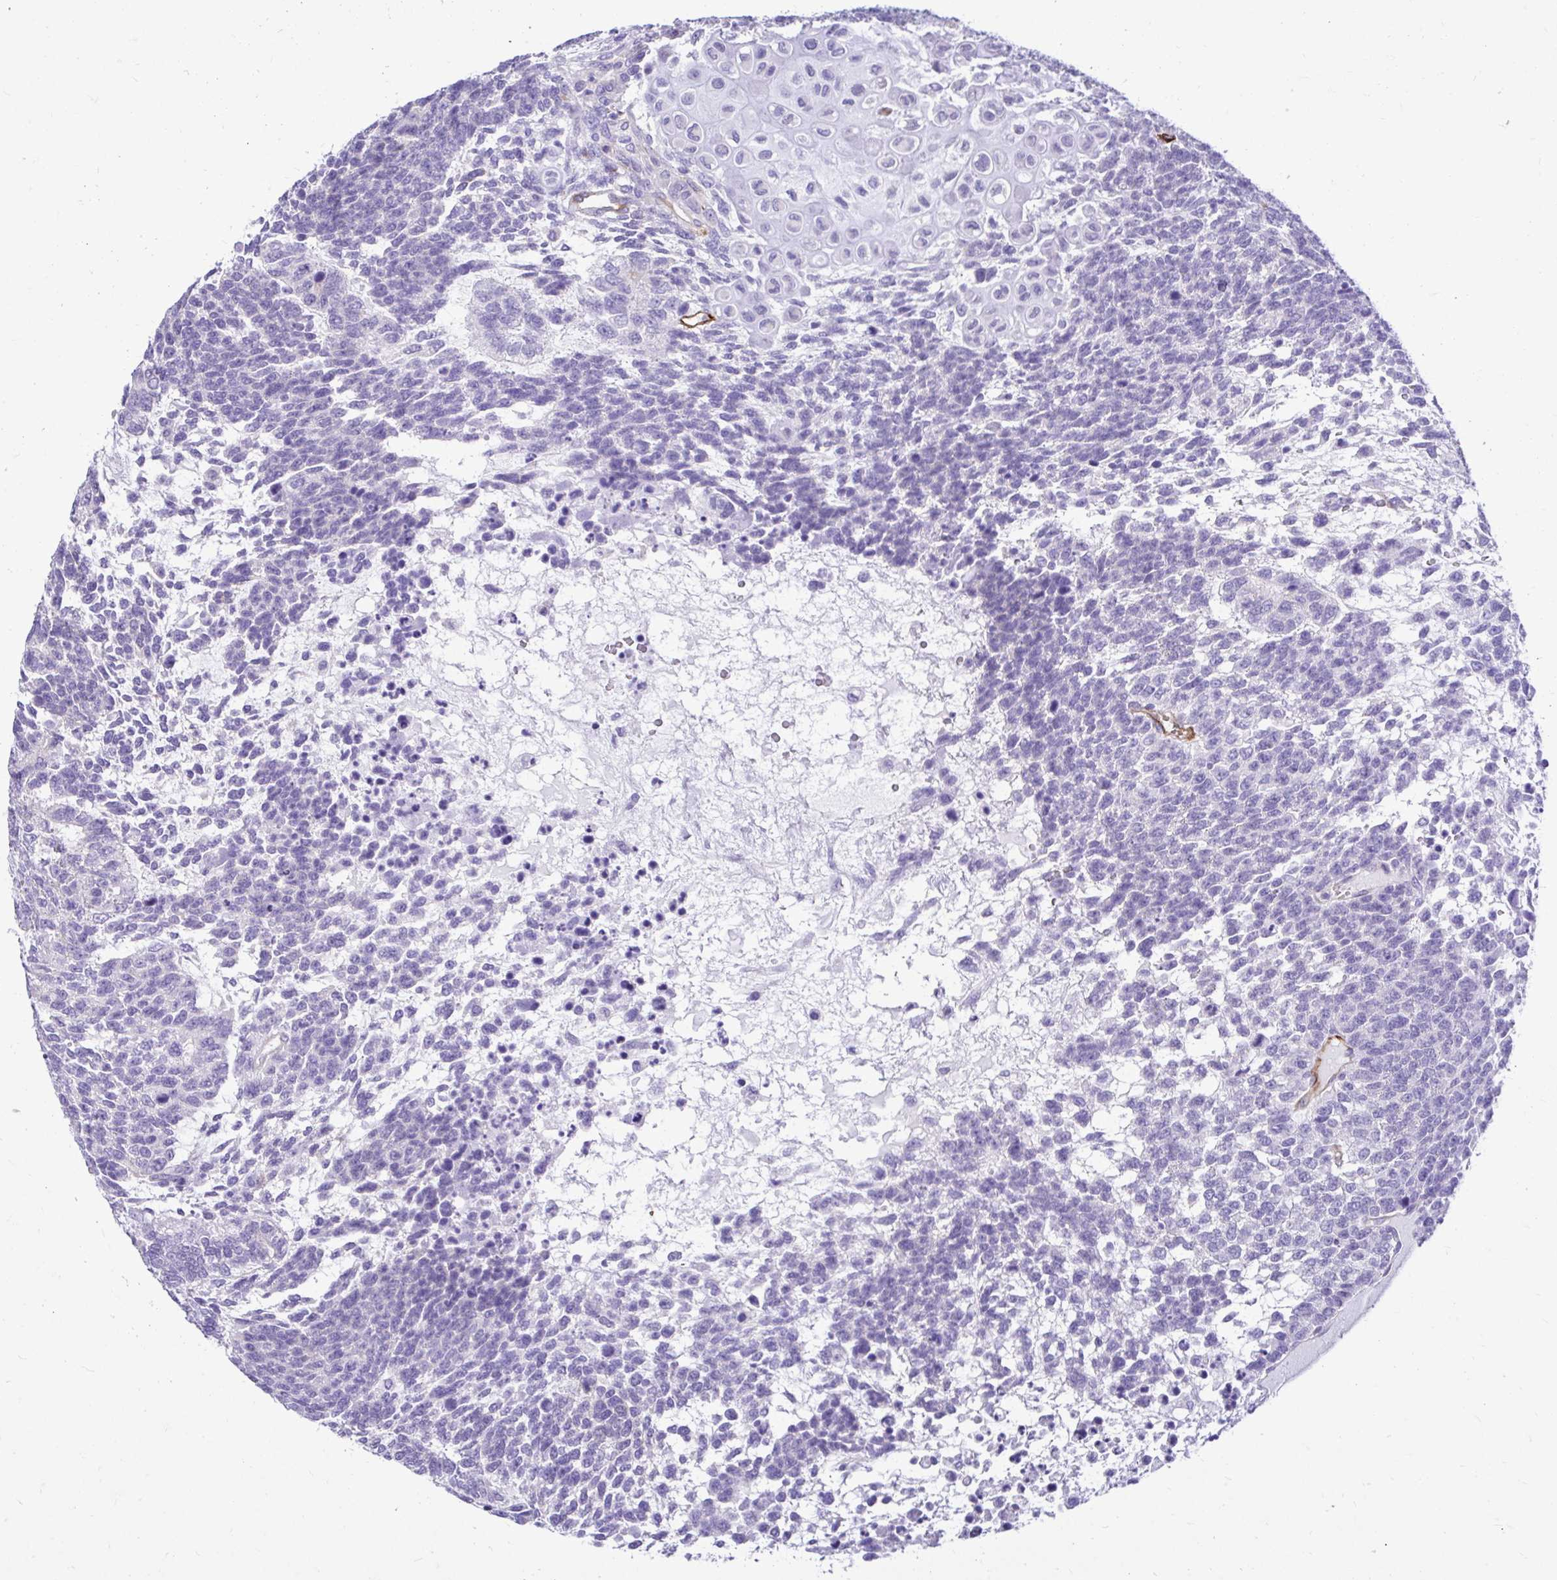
{"staining": {"intensity": "negative", "quantity": "none", "location": "none"}, "tissue": "testis cancer", "cell_type": "Tumor cells", "image_type": "cancer", "snomed": [{"axis": "morphology", "description": "Carcinoma, Embryonal, NOS"}, {"axis": "topography", "description": "Testis"}], "caption": "High power microscopy micrograph of an IHC micrograph of testis cancer (embryonal carcinoma), revealing no significant positivity in tumor cells. (DAB (3,3'-diaminobenzidine) immunohistochemistry with hematoxylin counter stain).", "gene": "ABCG2", "patient": {"sex": "male", "age": 23}}